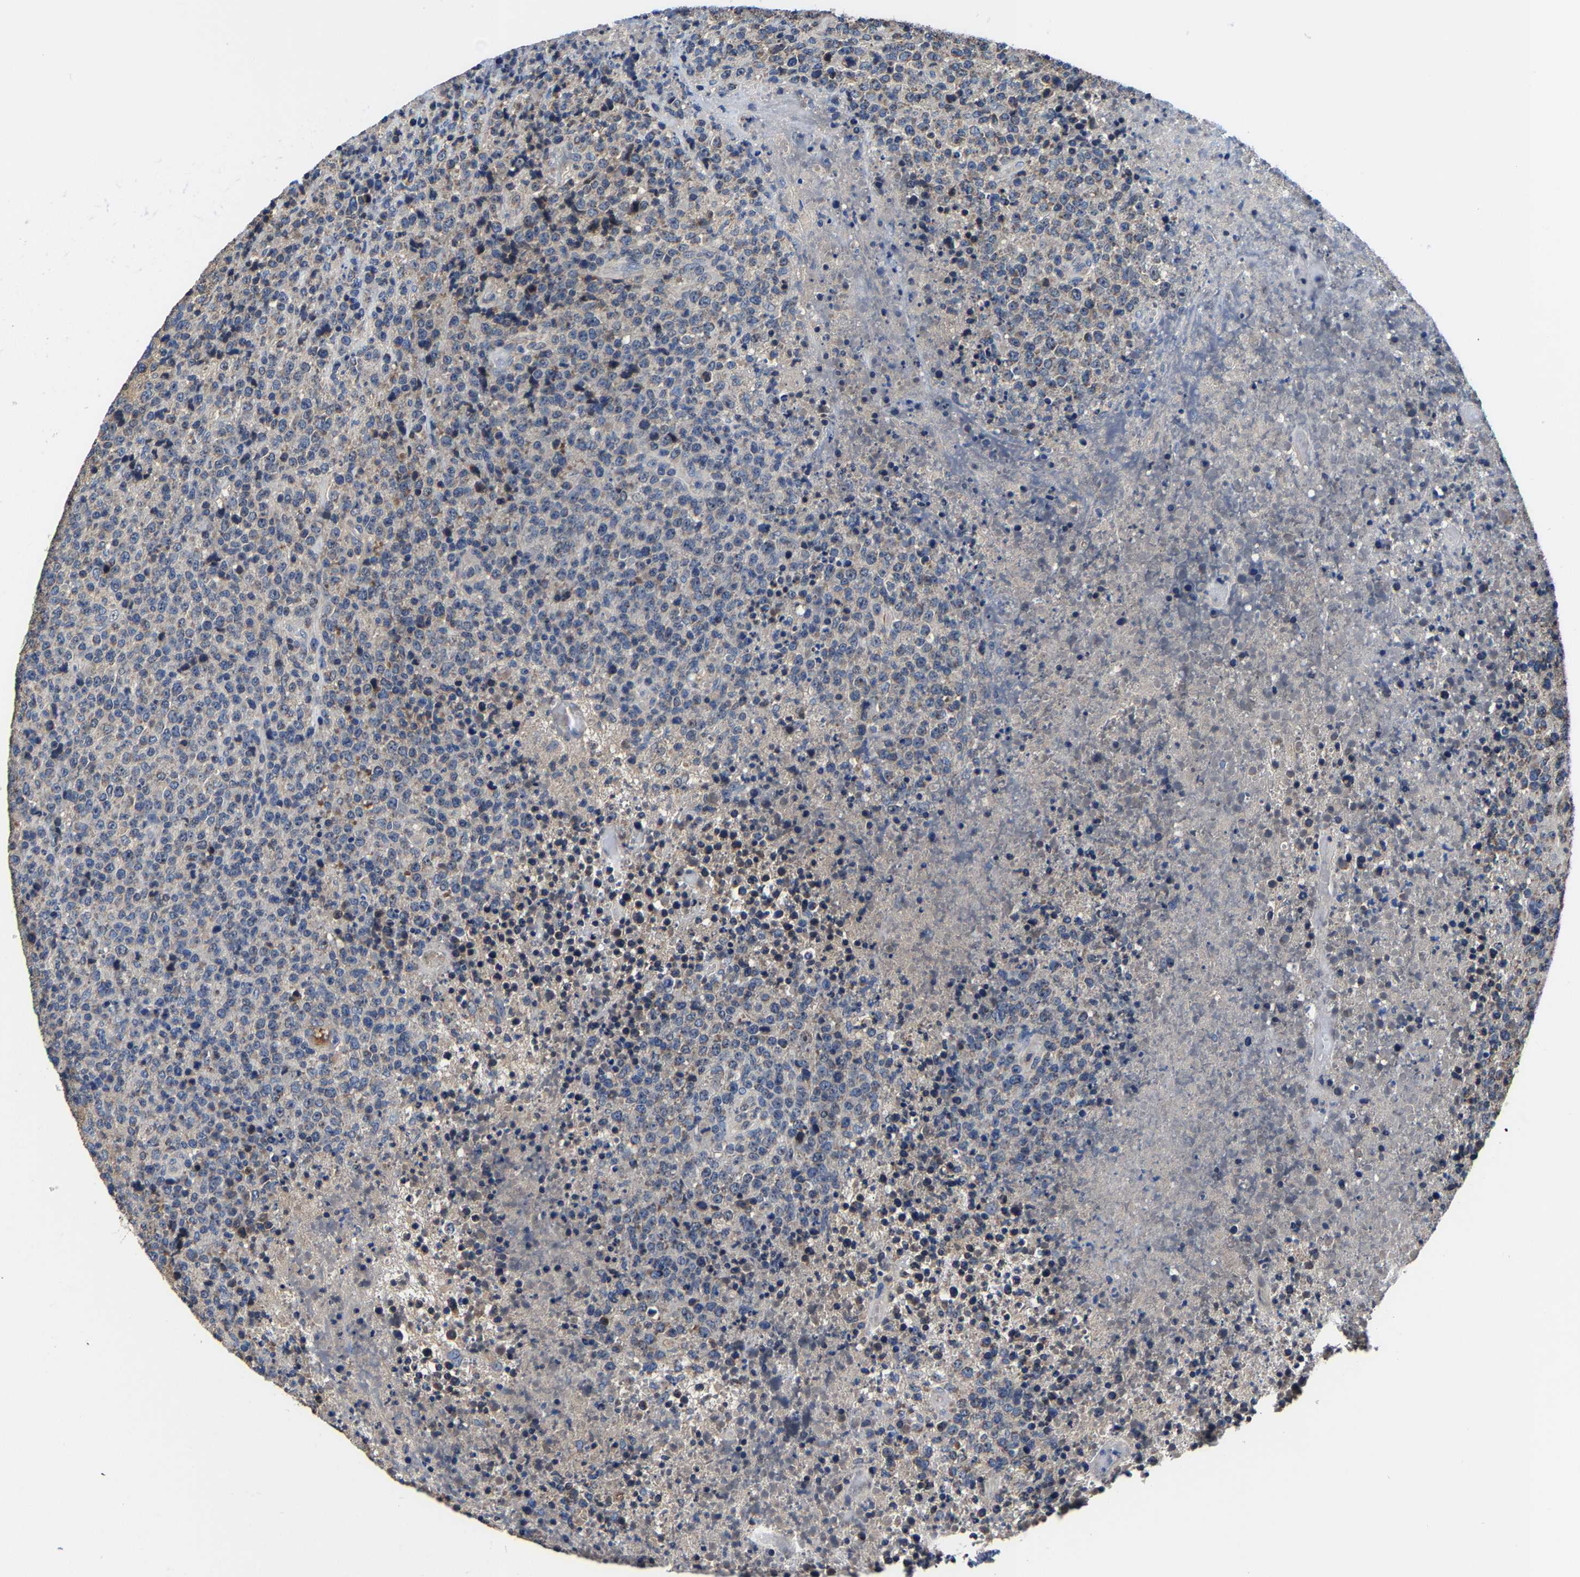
{"staining": {"intensity": "negative", "quantity": "none", "location": "none"}, "tissue": "lymphoma", "cell_type": "Tumor cells", "image_type": "cancer", "snomed": [{"axis": "morphology", "description": "Malignant lymphoma, non-Hodgkin's type, High grade"}, {"axis": "topography", "description": "Lymph node"}], "caption": "The histopathology image demonstrates no staining of tumor cells in lymphoma.", "gene": "ZCCHC7", "patient": {"sex": "male", "age": 13}}